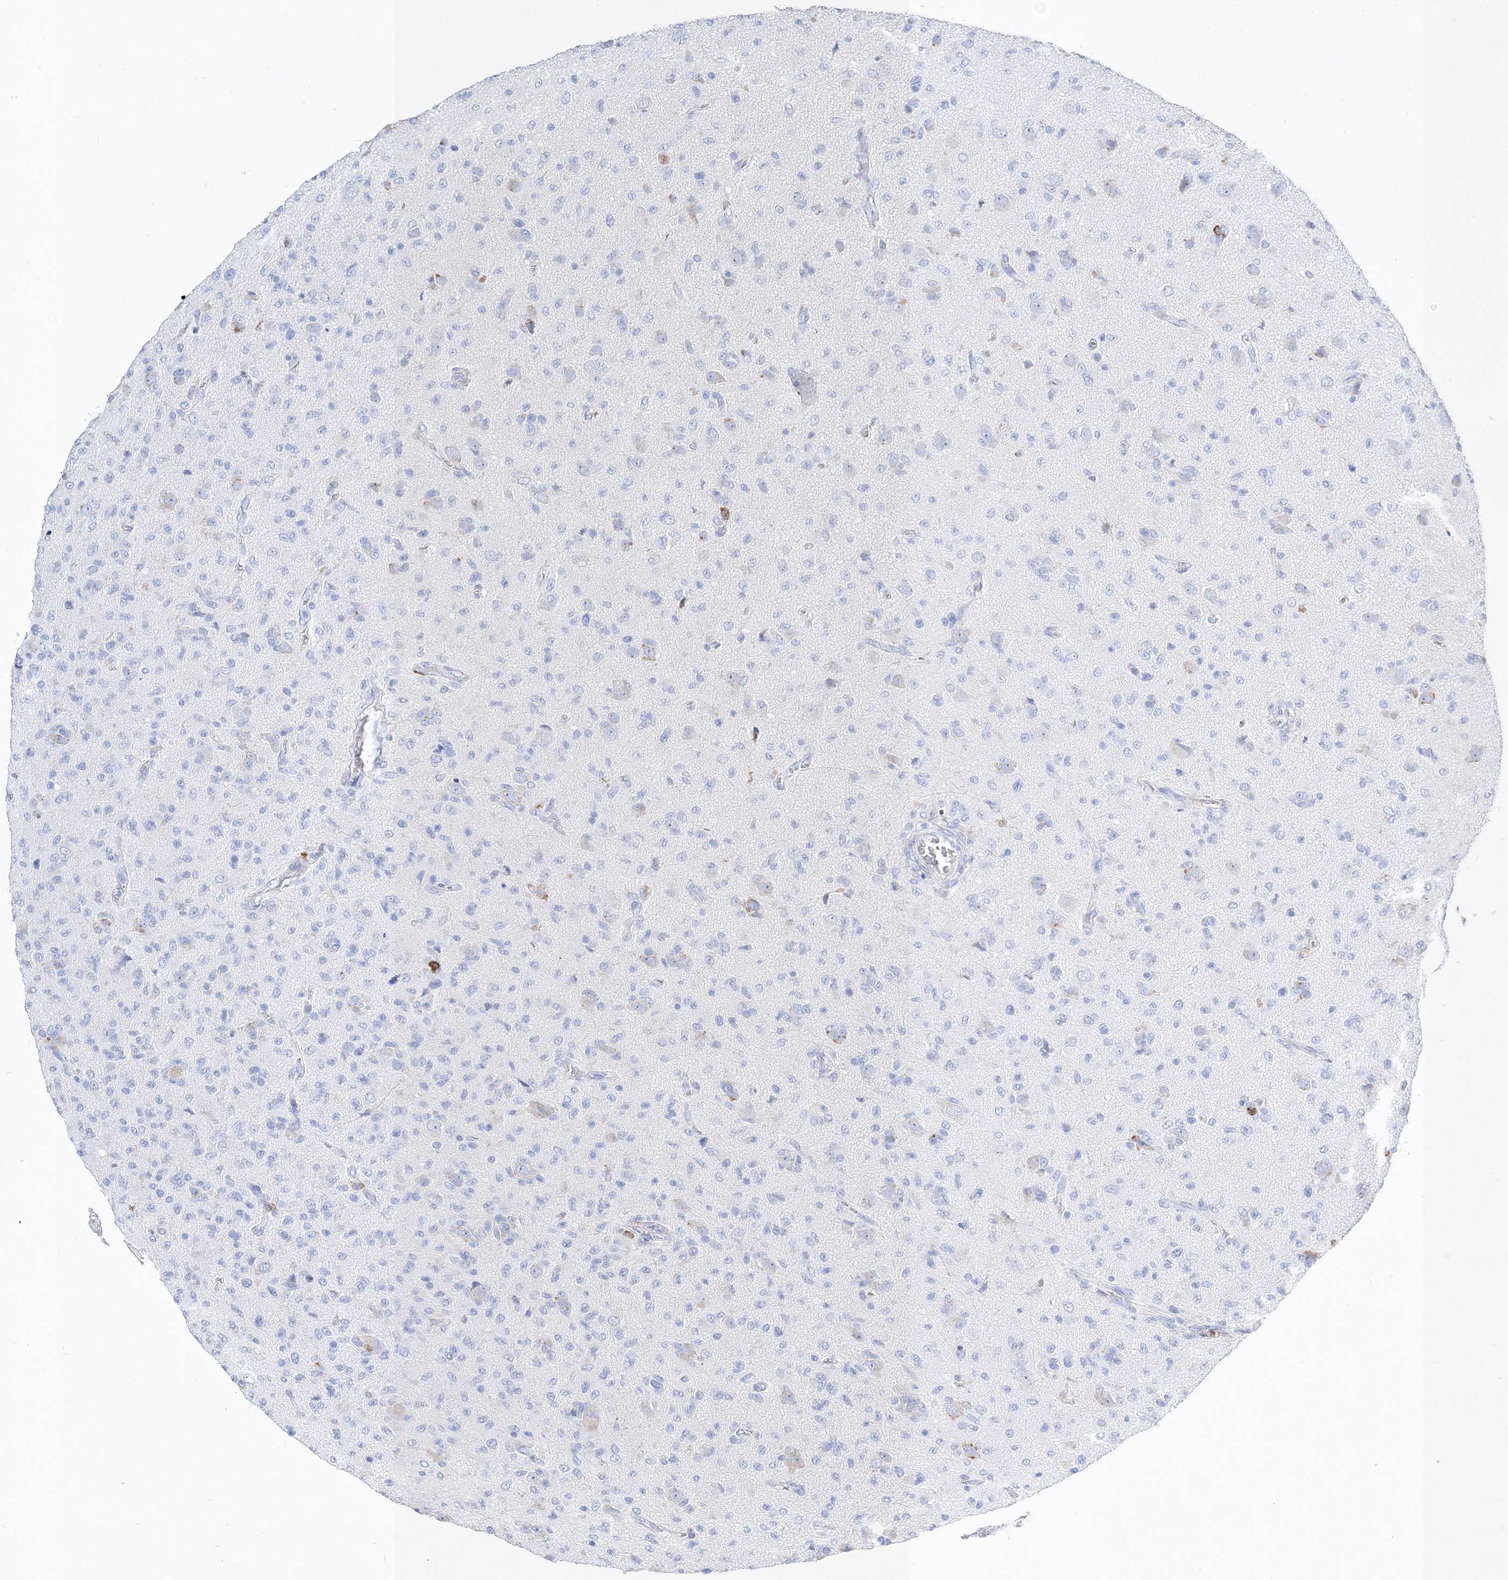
{"staining": {"intensity": "negative", "quantity": "none", "location": "none"}, "tissue": "glioma", "cell_type": "Tumor cells", "image_type": "cancer", "snomed": [{"axis": "morphology", "description": "Glioma, malignant, High grade"}, {"axis": "topography", "description": "Brain"}], "caption": "Immunohistochemistry (IHC) micrograph of human malignant high-grade glioma stained for a protein (brown), which reveals no staining in tumor cells.", "gene": "TSPYL6", "patient": {"sex": "female", "age": 57}}